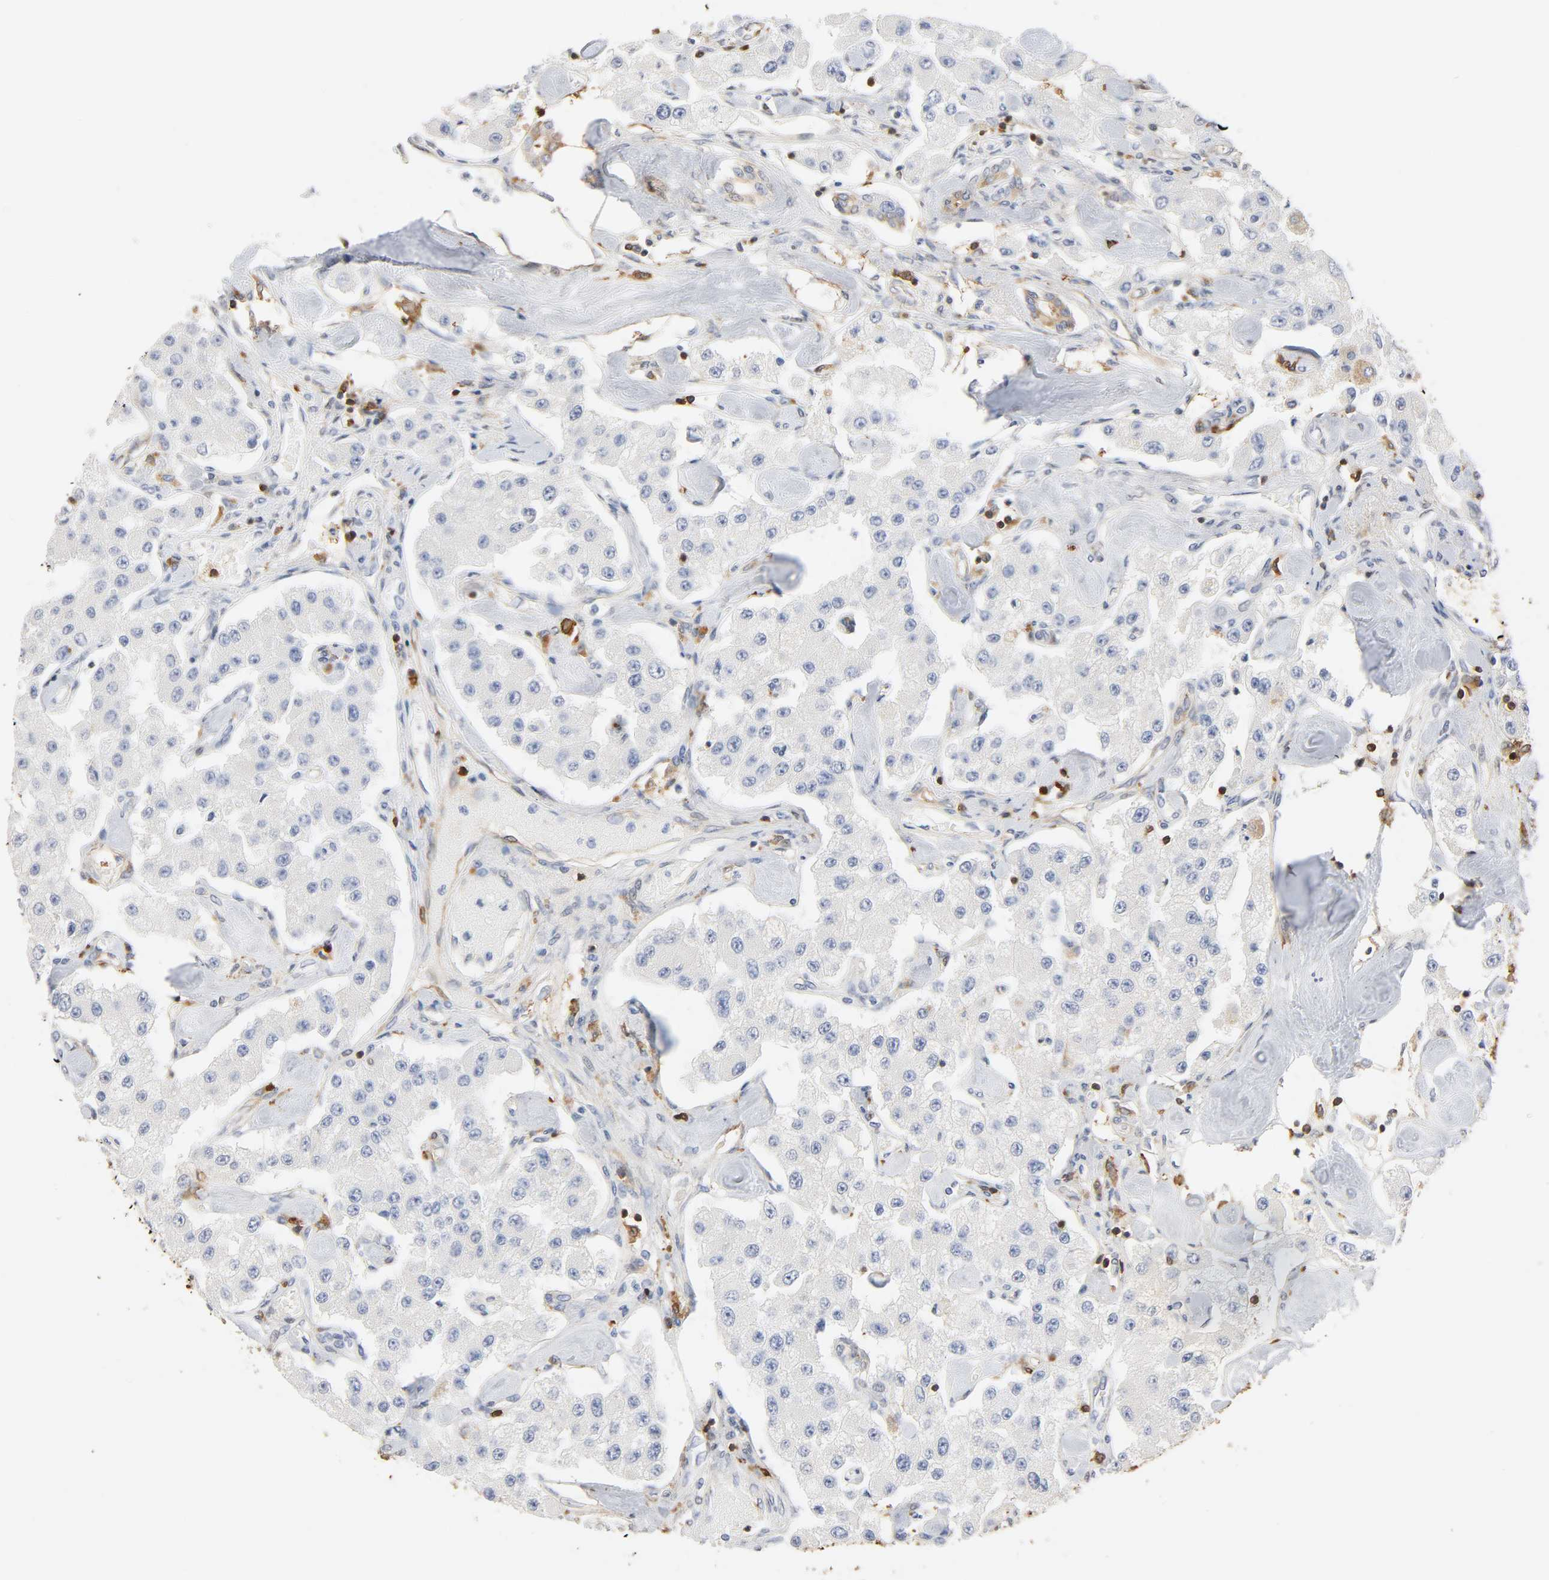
{"staining": {"intensity": "negative", "quantity": "none", "location": "none"}, "tissue": "carcinoid", "cell_type": "Tumor cells", "image_type": "cancer", "snomed": [{"axis": "morphology", "description": "Carcinoid, malignant, NOS"}, {"axis": "topography", "description": "Pancreas"}], "caption": "Micrograph shows no significant protein staining in tumor cells of carcinoid.", "gene": "BIN1", "patient": {"sex": "male", "age": 41}}